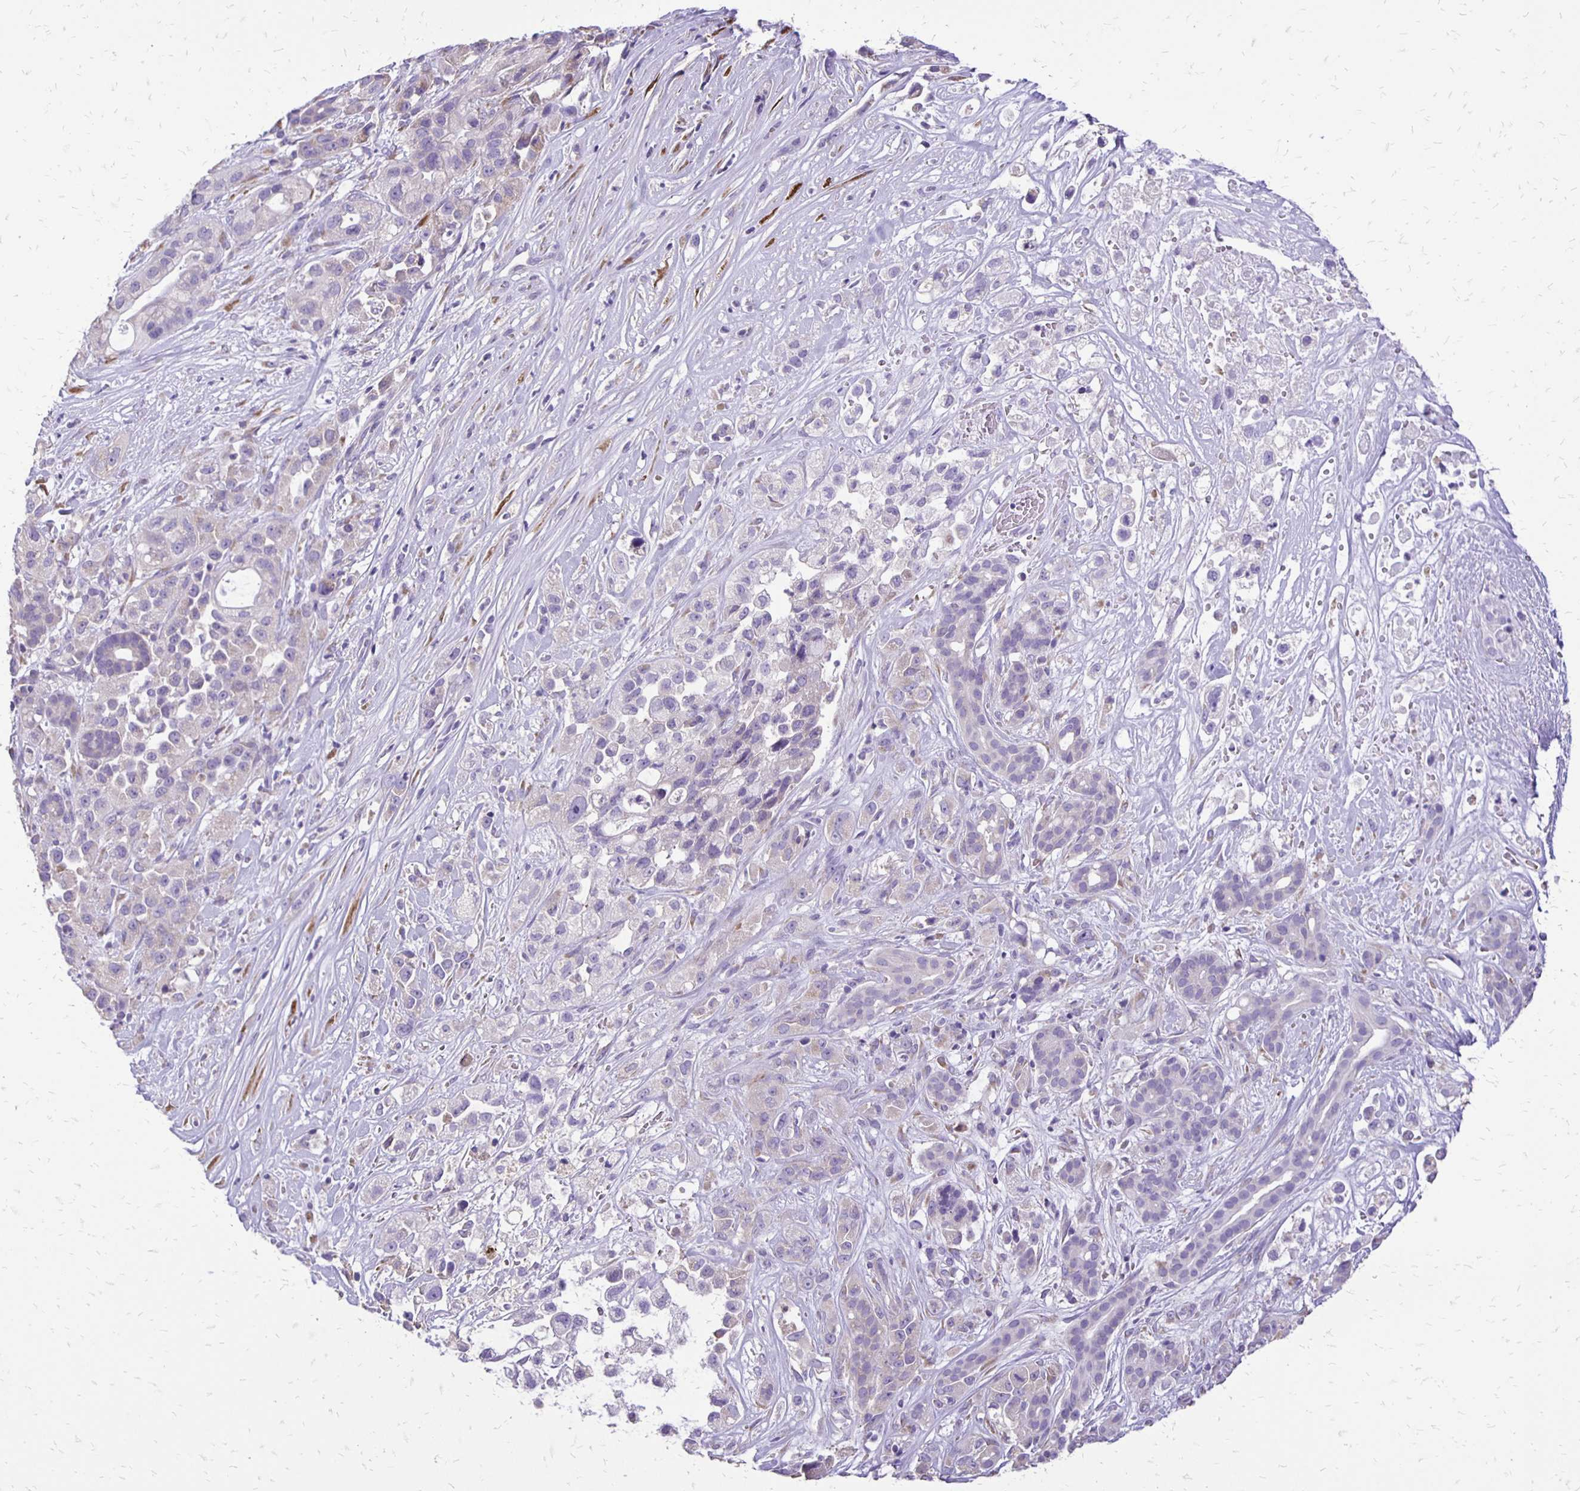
{"staining": {"intensity": "negative", "quantity": "none", "location": "none"}, "tissue": "pancreatic cancer", "cell_type": "Tumor cells", "image_type": "cancer", "snomed": [{"axis": "morphology", "description": "Adenocarcinoma, NOS"}, {"axis": "topography", "description": "Pancreas"}], "caption": "An IHC photomicrograph of pancreatic cancer is shown. There is no staining in tumor cells of pancreatic cancer.", "gene": "ANKRD45", "patient": {"sex": "male", "age": 44}}